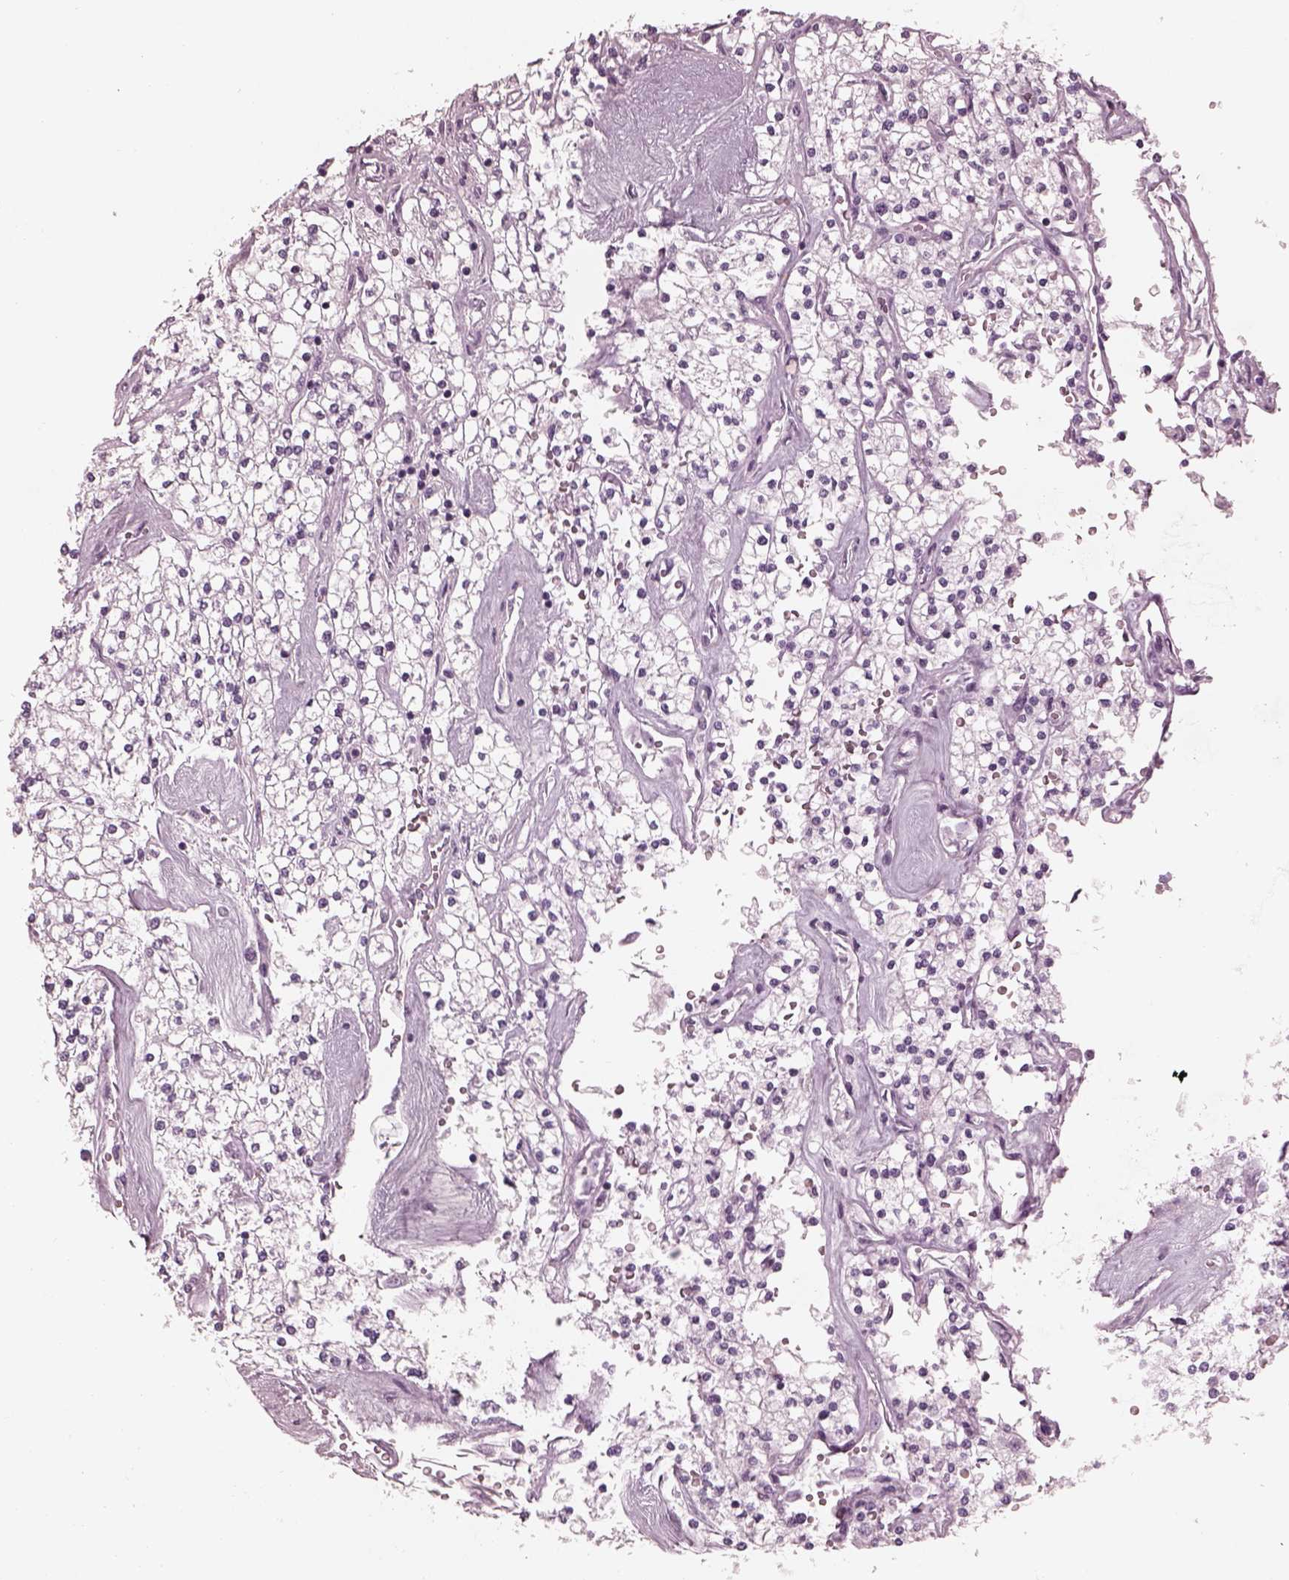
{"staining": {"intensity": "negative", "quantity": "none", "location": "none"}, "tissue": "renal cancer", "cell_type": "Tumor cells", "image_type": "cancer", "snomed": [{"axis": "morphology", "description": "Adenocarcinoma, NOS"}, {"axis": "topography", "description": "Kidney"}], "caption": "Tumor cells show no significant expression in renal cancer (adenocarcinoma). (Brightfield microscopy of DAB (3,3'-diaminobenzidine) IHC at high magnification).", "gene": "FABP9", "patient": {"sex": "male", "age": 80}}